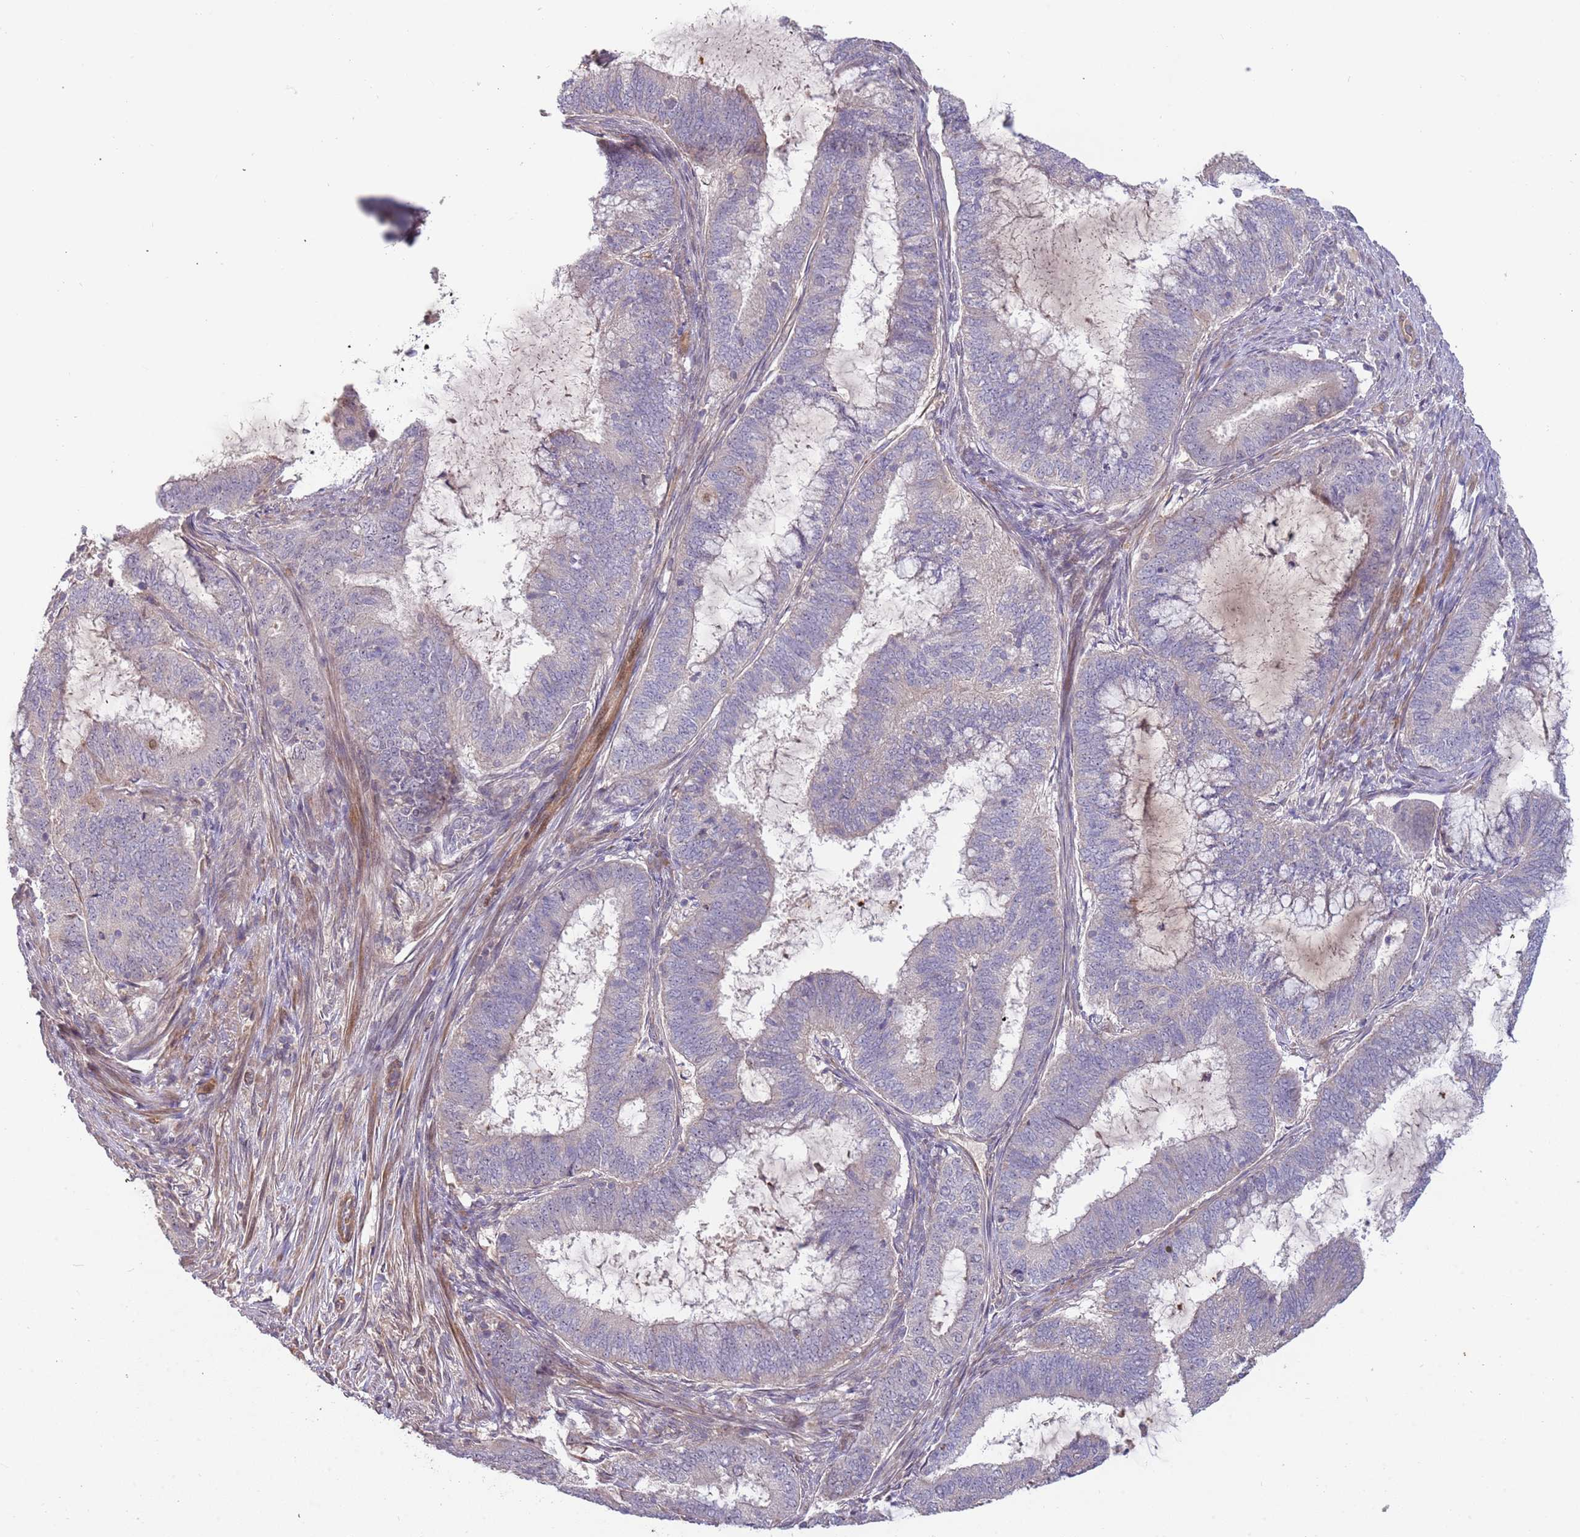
{"staining": {"intensity": "negative", "quantity": "none", "location": "none"}, "tissue": "endometrial cancer", "cell_type": "Tumor cells", "image_type": "cancer", "snomed": [{"axis": "morphology", "description": "Adenocarcinoma, NOS"}, {"axis": "topography", "description": "Endometrium"}], "caption": "This is an IHC histopathology image of endometrial cancer (adenocarcinoma). There is no expression in tumor cells.", "gene": "TRAPPC6B", "patient": {"sex": "female", "age": 51}}